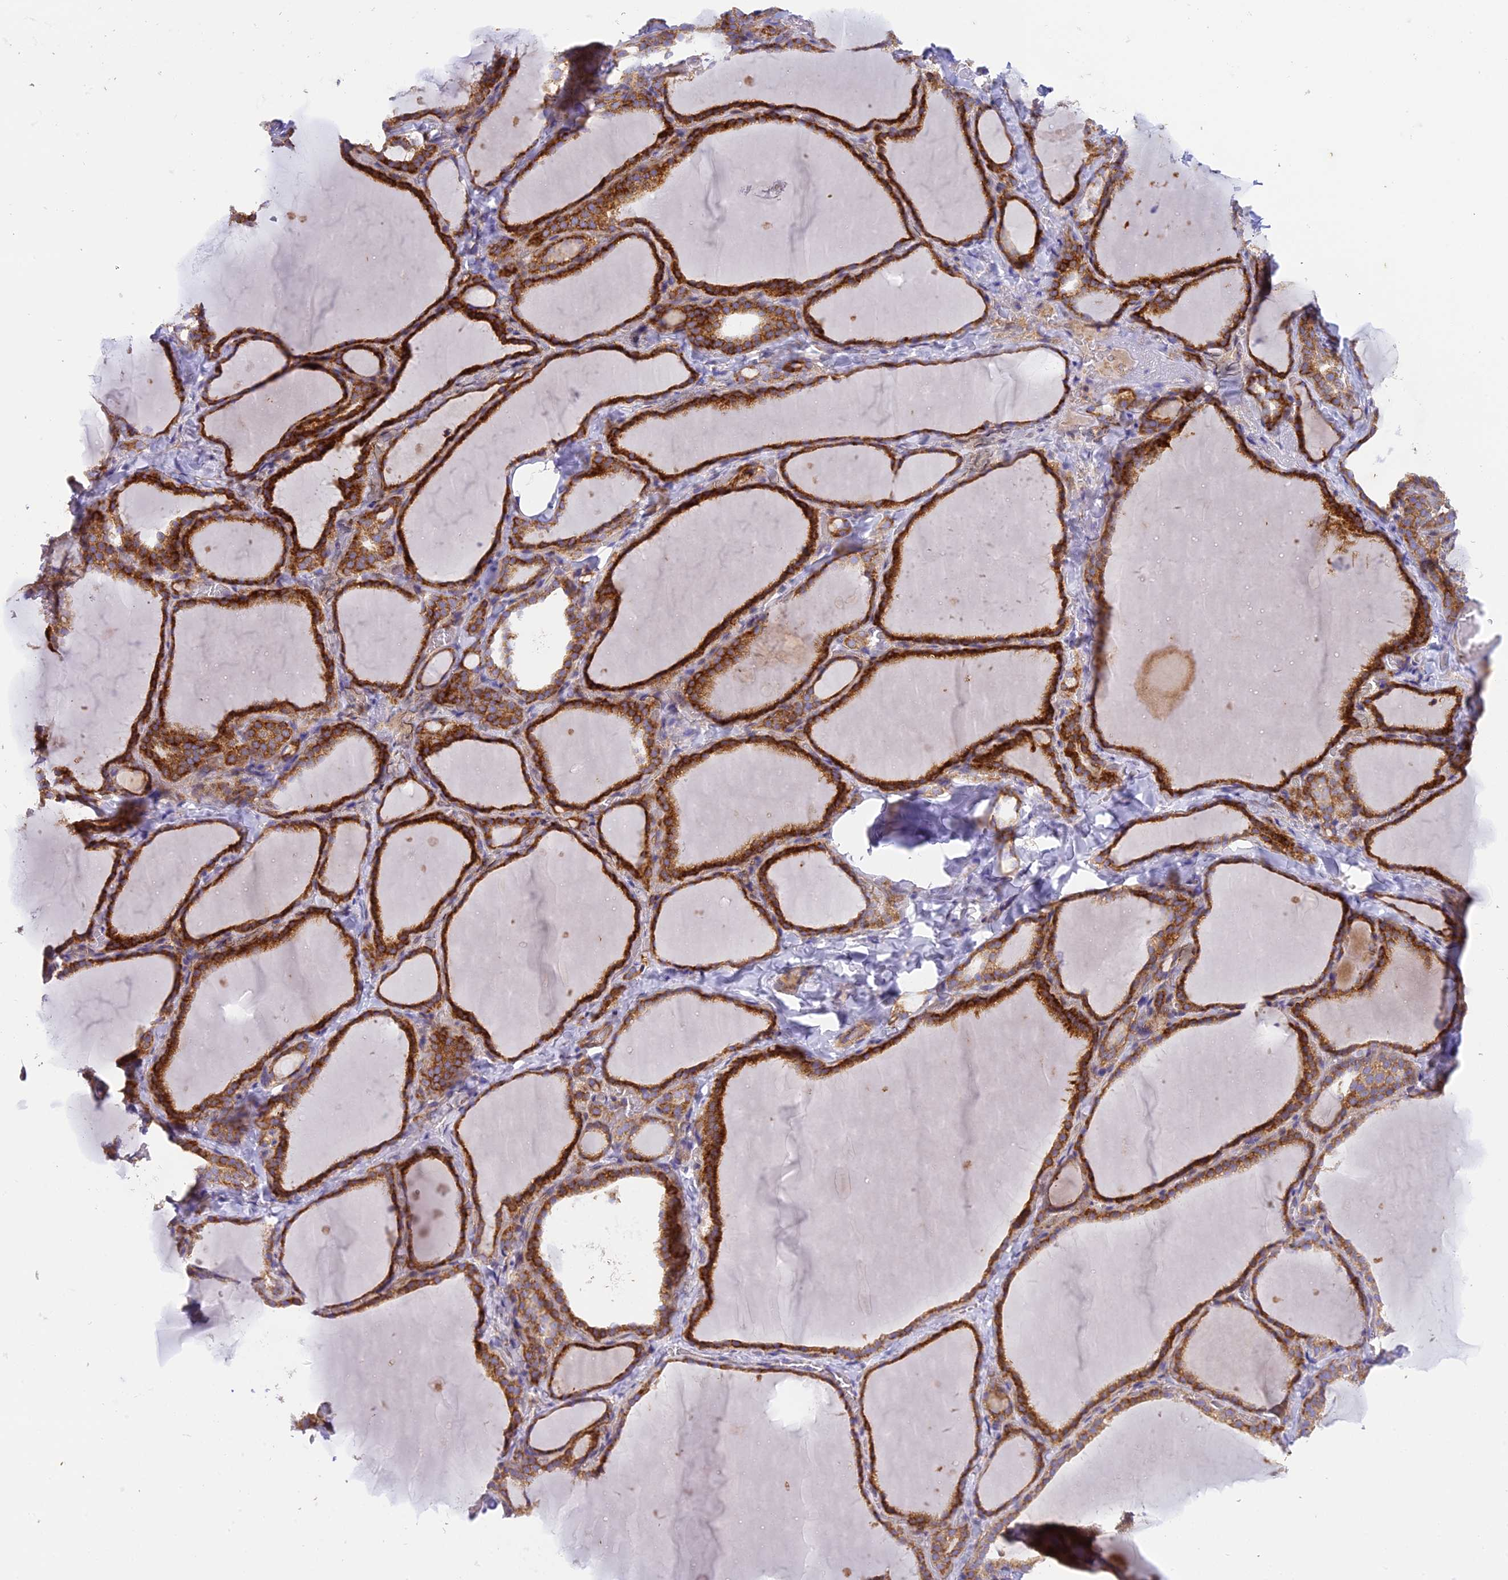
{"staining": {"intensity": "strong", "quantity": ">75%", "location": "cytoplasmic/membranous"}, "tissue": "thyroid gland", "cell_type": "Glandular cells", "image_type": "normal", "snomed": [{"axis": "morphology", "description": "Normal tissue, NOS"}, {"axis": "topography", "description": "Thyroid gland"}], "caption": "Brown immunohistochemical staining in unremarkable thyroid gland reveals strong cytoplasmic/membranous positivity in about >75% of glandular cells. (IHC, brightfield microscopy, high magnification).", "gene": "CLCN7", "patient": {"sex": "female", "age": 22}}